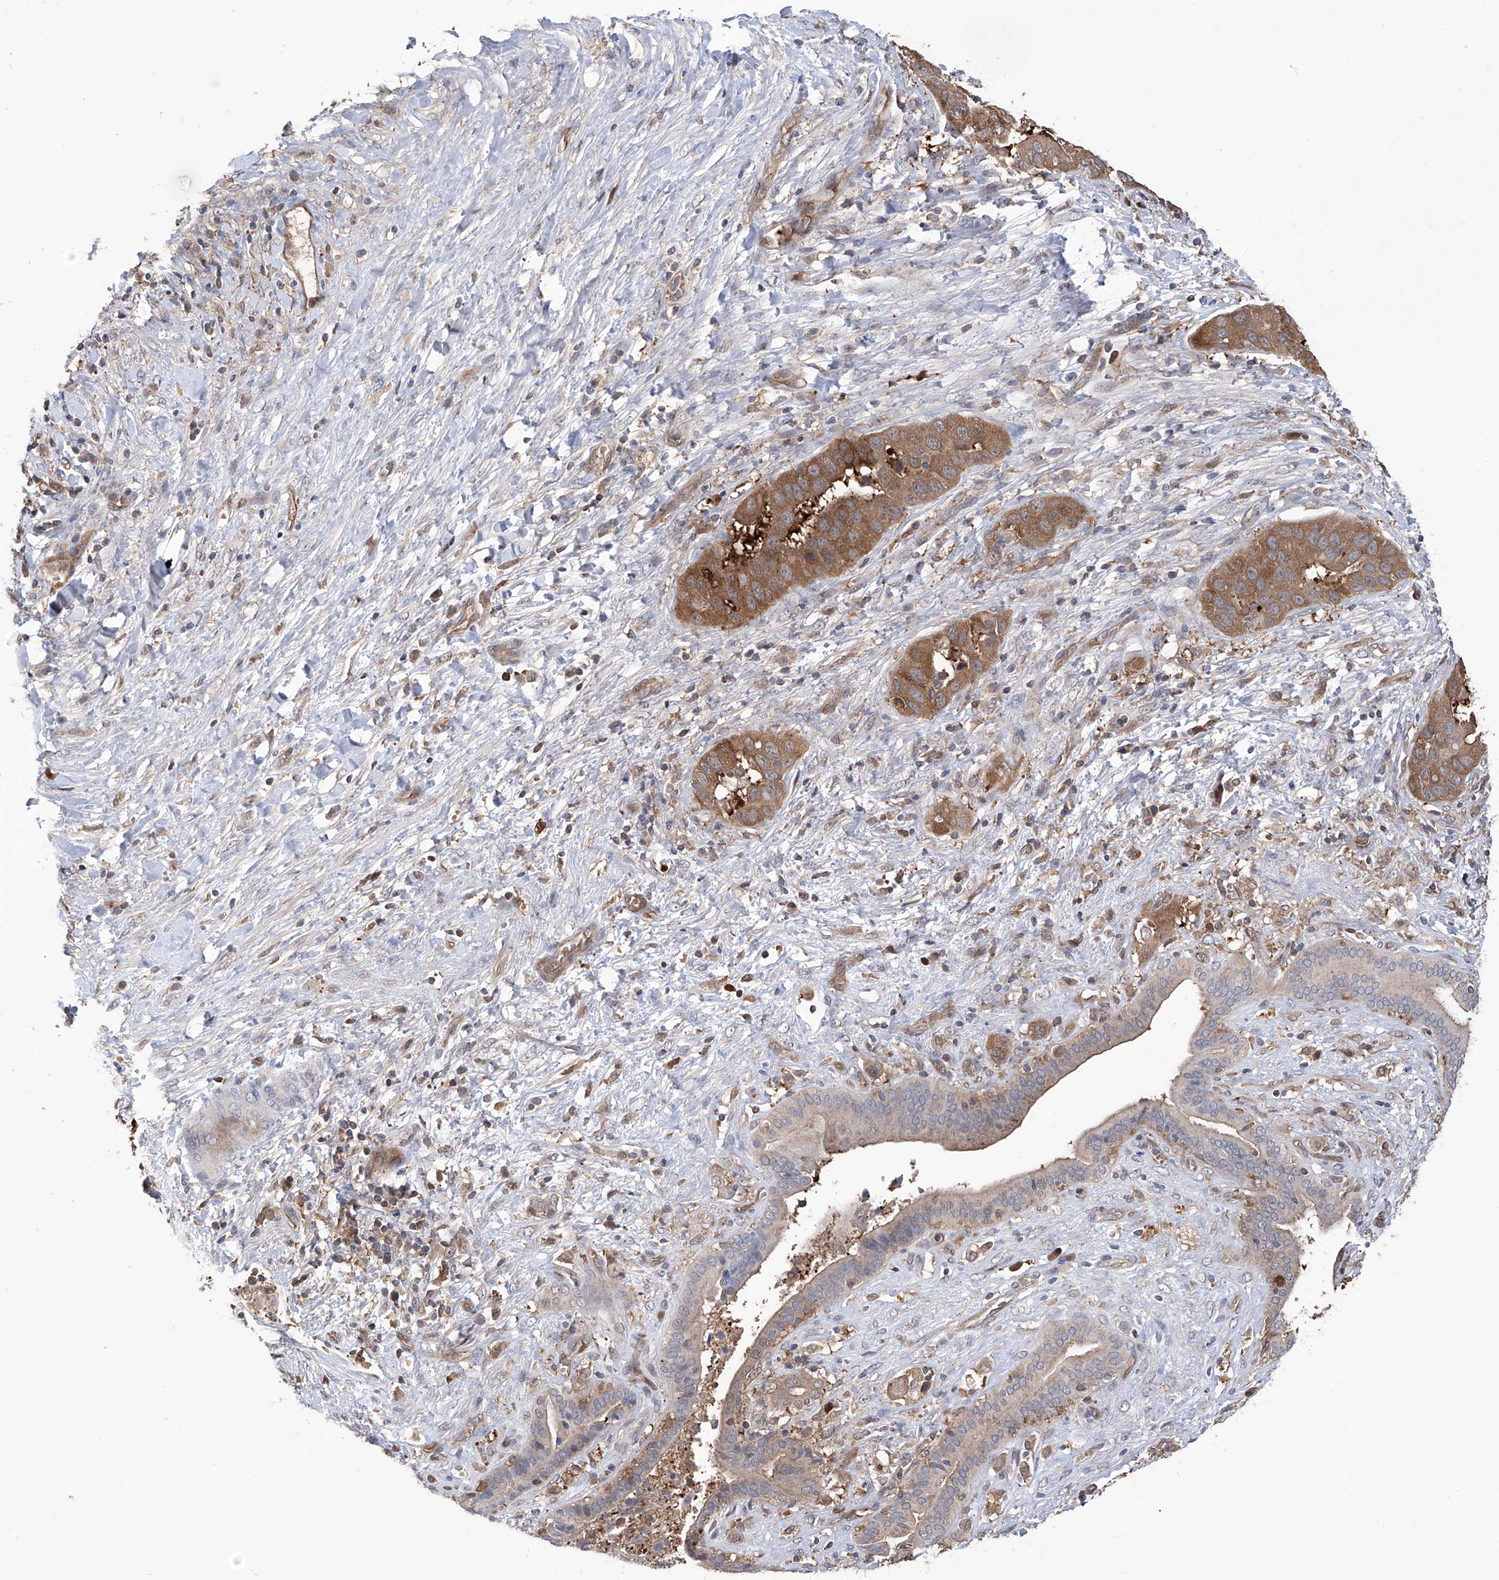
{"staining": {"intensity": "moderate", "quantity": ">75%", "location": "cytoplasmic/membranous"}, "tissue": "liver cancer", "cell_type": "Tumor cells", "image_type": "cancer", "snomed": [{"axis": "morphology", "description": "Cholangiocarcinoma"}, {"axis": "topography", "description": "Liver"}], "caption": "Liver cholangiocarcinoma was stained to show a protein in brown. There is medium levels of moderate cytoplasmic/membranous positivity in approximately >75% of tumor cells. The staining is performed using DAB brown chromogen to label protein expression. The nuclei are counter-stained blue using hematoxylin.", "gene": "NUDT17", "patient": {"sex": "female", "age": 52}}